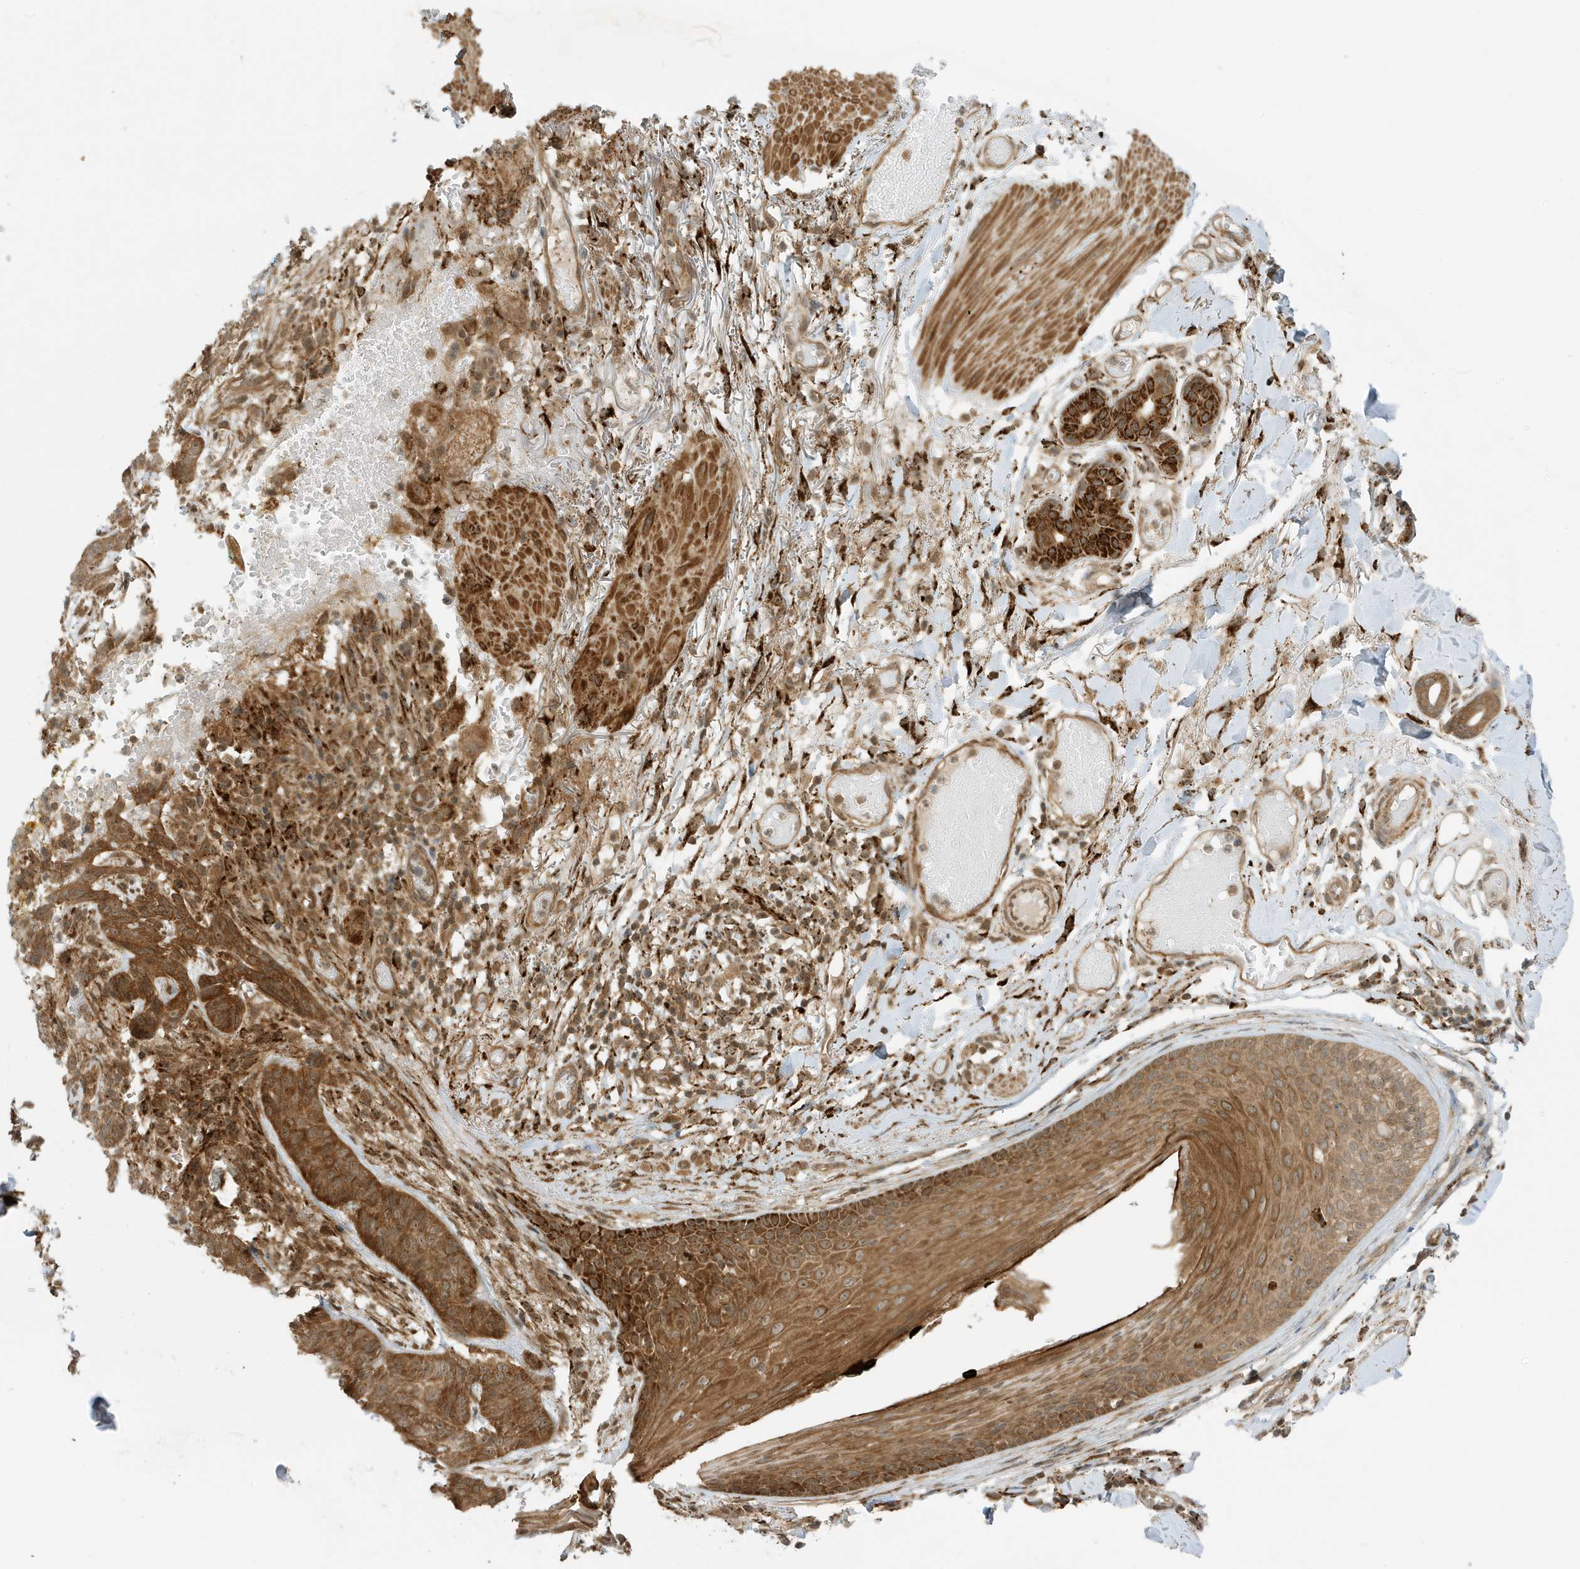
{"staining": {"intensity": "strong", "quantity": ">75%", "location": "cytoplasmic/membranous"}, "tissue": "skin cancer", "cell_type": "Tumor cells", "image_type": "cancer", "snomed": [{"axis": "morphology", "description": "Basal cell carcinoma"}, {"axis": "topography", "description": "Skin"}], "caption": "Skin cancer (basal cell carcinoma) tissue demonstrates strong cytoplasmic/membranous expression in about >75% of tumor cells", "gene": "DHX36", "patient": {"sex": "male", "age": 85}}